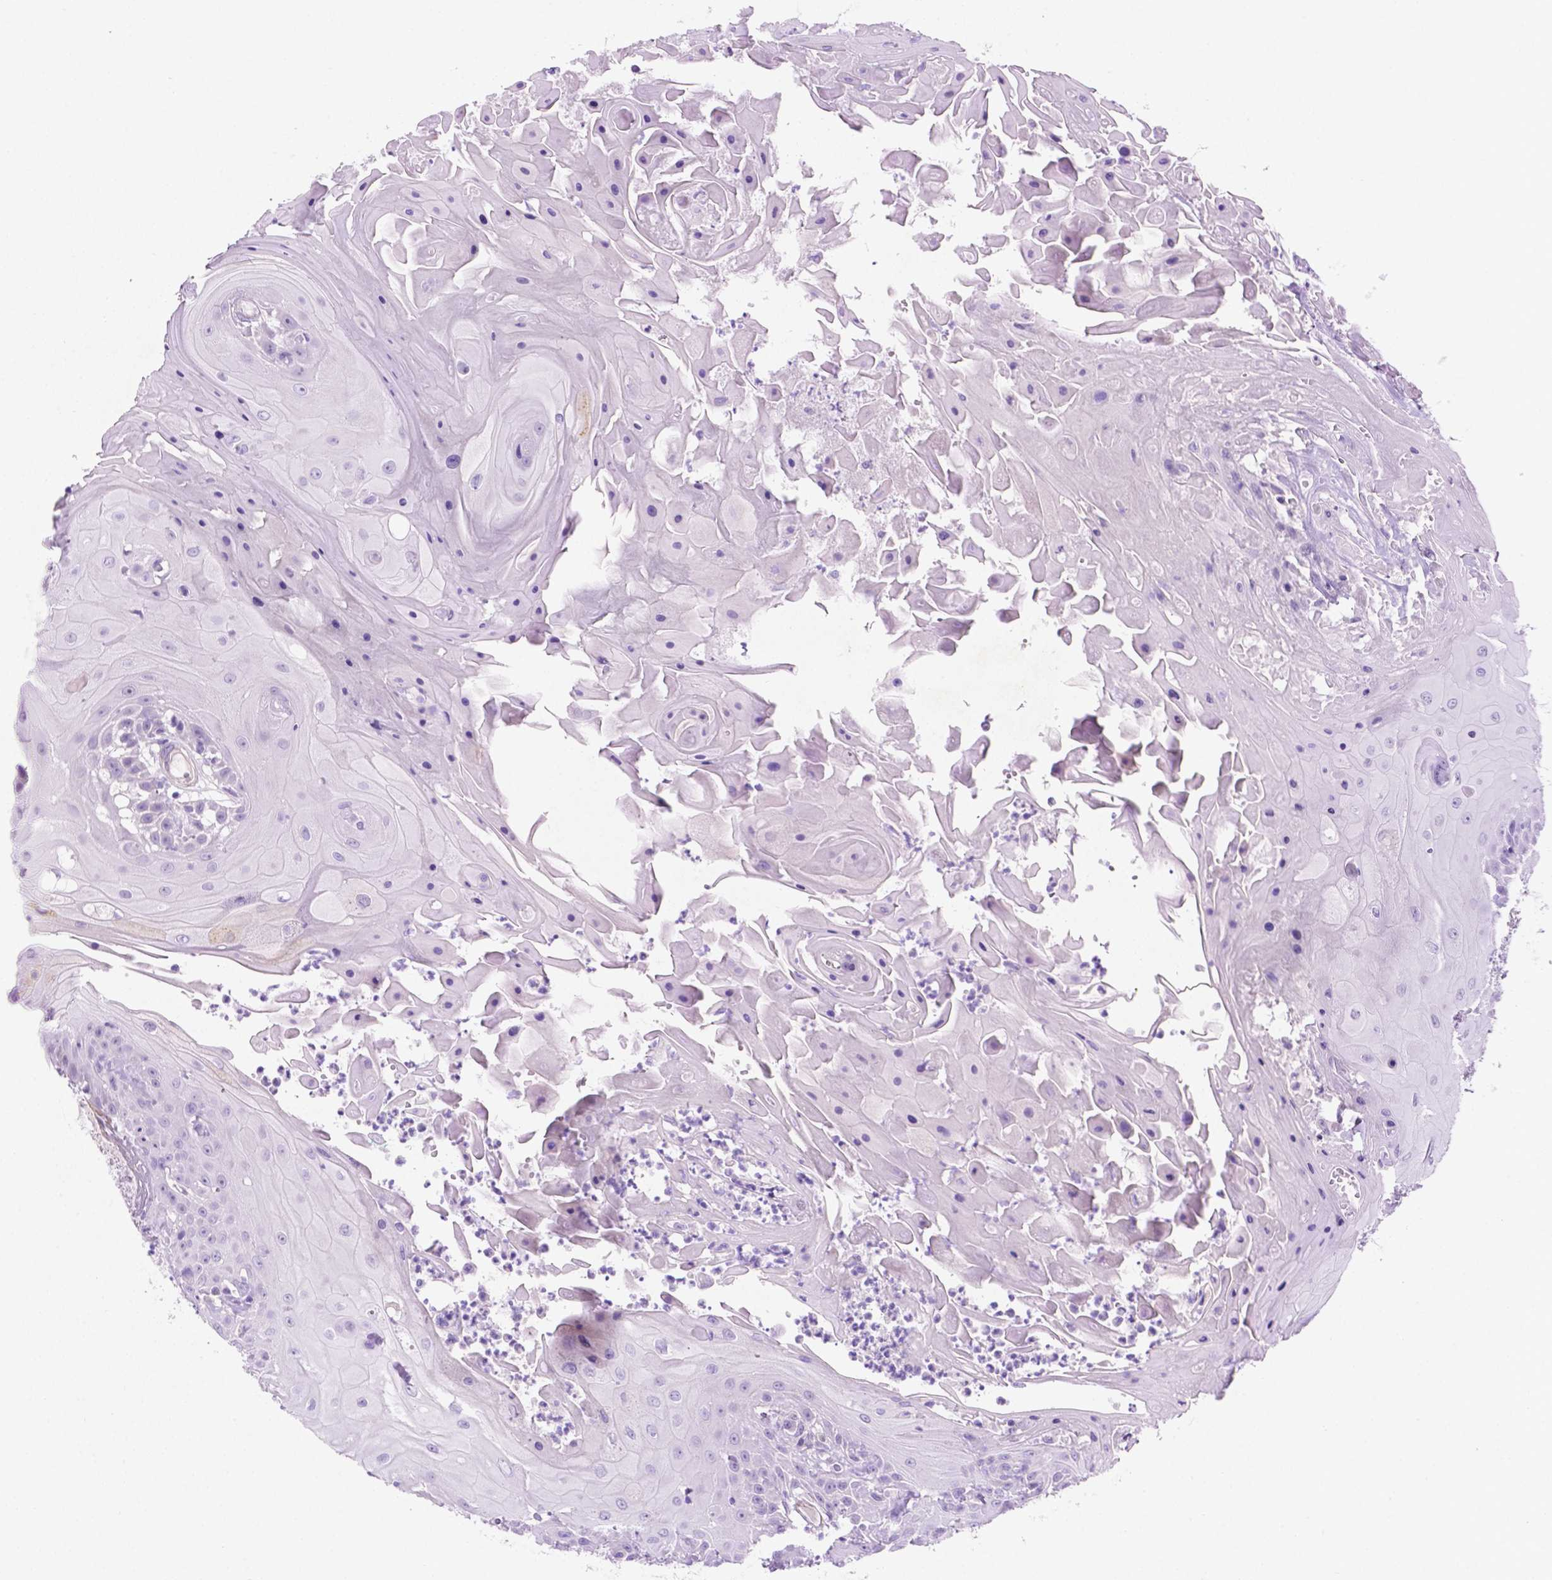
{"staining": {"intensity": "negative", "quantity": "none", "location": "none"}, "tissue": "head and neck cancer", "cell_type": "Tumor cells", "image_type": "cancer", "snomed": [{"axis": "morphology", "description": "Squamous cell carcinoma, NOS"}, {"axis": "topography", "description": "Skin"}, {"axis": "topography", "description": "Head-Neck"}], "caption": "The immunohistochemistry histopathology image has no significant staining in tumor cells of head and neck cancer tissue.", "gene": "ASPG", "patient": {"sex": "male", "age": 80}}